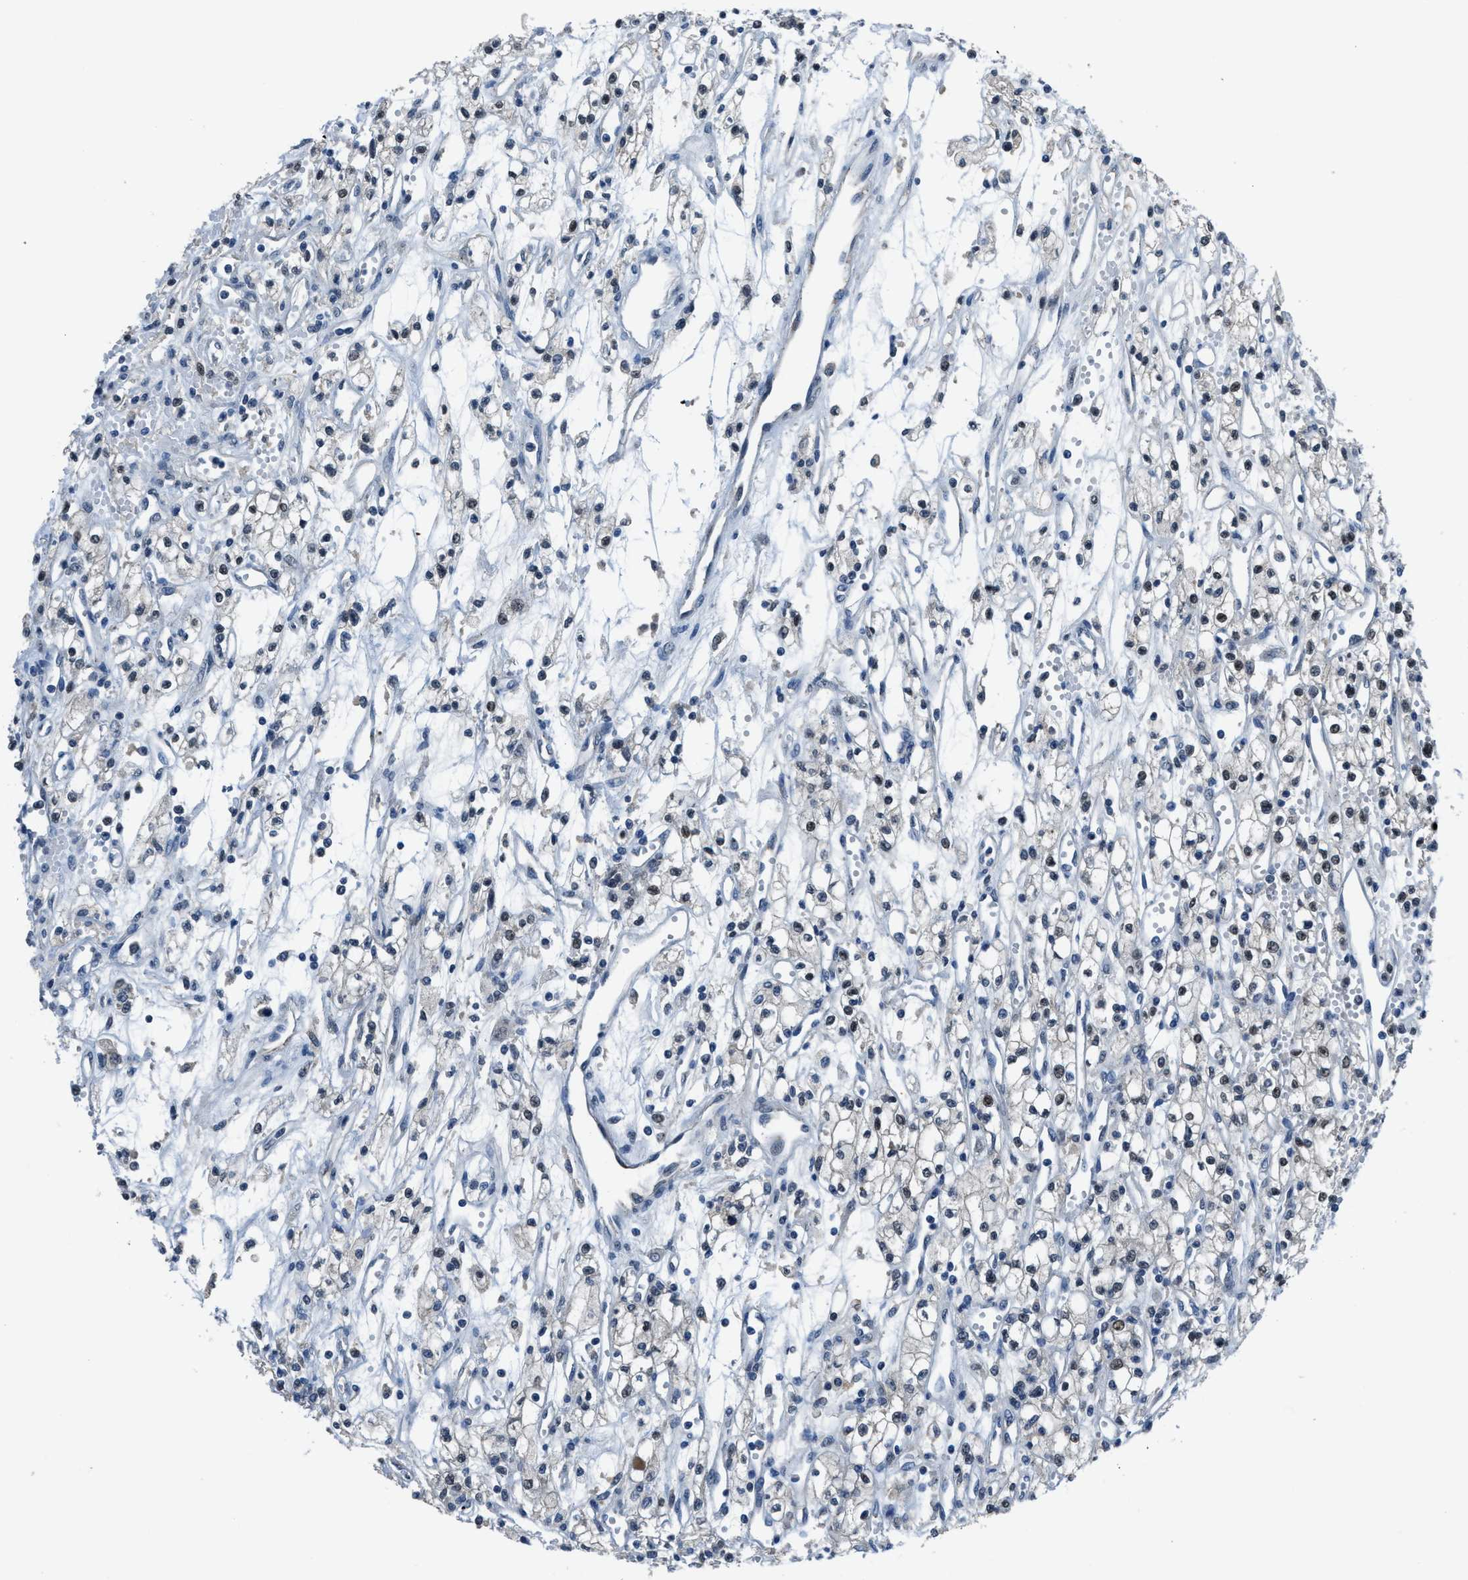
{"staining": {"intensity": "moderate", "quantity": "25%-75%", "location": "nuclear"}, "tissue": "renal cancer", "cell_type": "Tumor cells", "image_type": "cancer", "snomed": [{"axis": "morphology", "description": "Adenocarcinoma, NOS"}, {"axis": "topography", "description": "Kidney"}], "caption": "The immunohistochemical stain highlights moderate nuclear expression in tumor cells of adenocarcinoma (renal) tissue.", "gene": "DUSP19", "patient": {"sex": "male", "age": 59}}